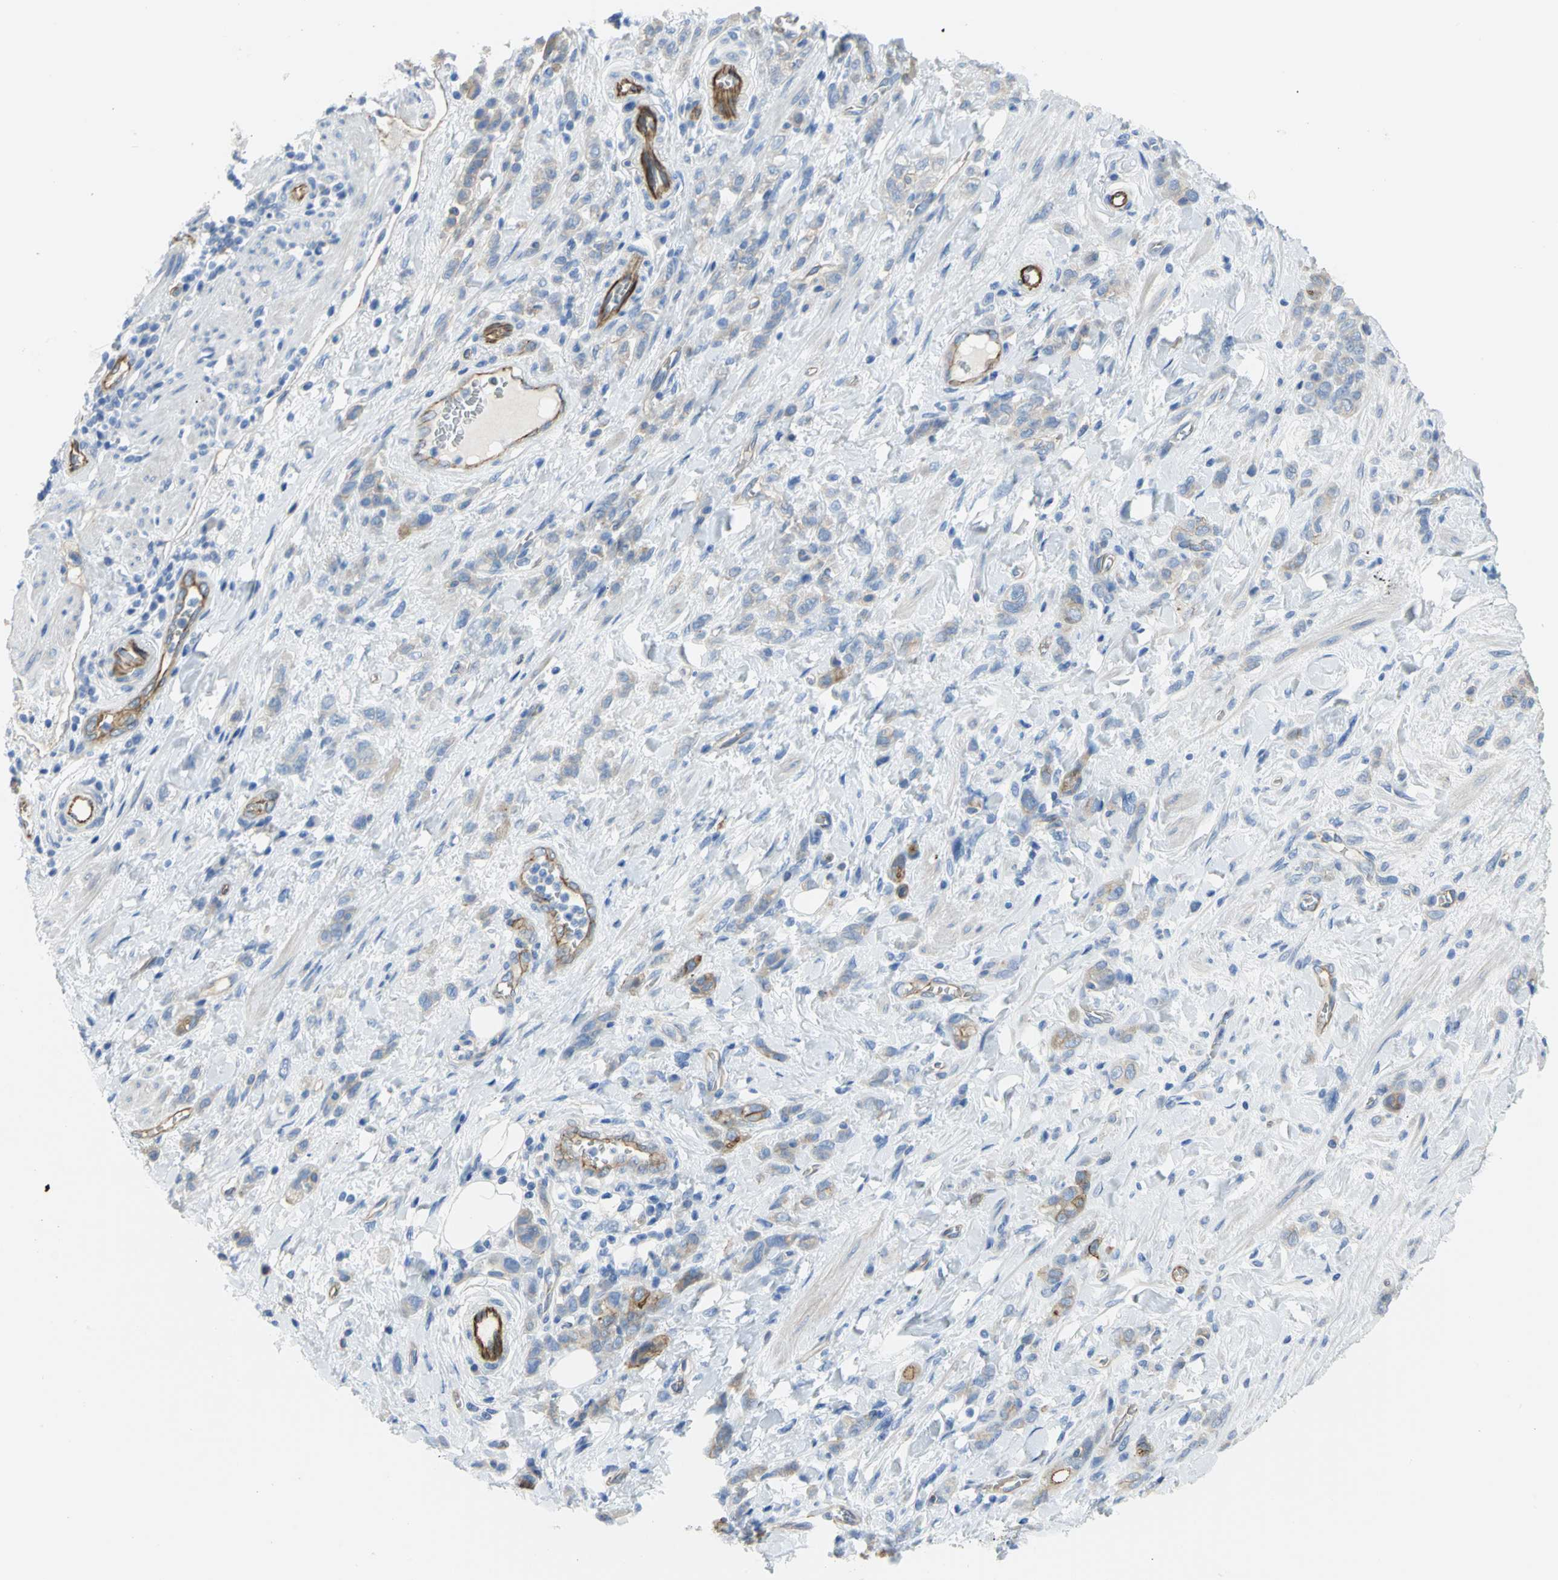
{"staining": {"intensity": "weak", "quantity": "25%-75%", "location": "cytoplasmic/membranous"}, "tissue": "stomach cancer", "cell_type": "Tumor cells", "image_type": "cancer", "snomed": [{"axis": "morphology", "description": "Adenocarcinoma, NOS"}, {"axis": "topography", "description": "Stomach"}], "caption": "High-power microscopy captured an immunohistochemistry image of adenocarcinoma (stomach), revealing weak cytoplasmic/membranous staining in approximately 25%-75% of tumor cells.", "gene": "FLNB", "patient": {"sex": "male", "age": 82}}